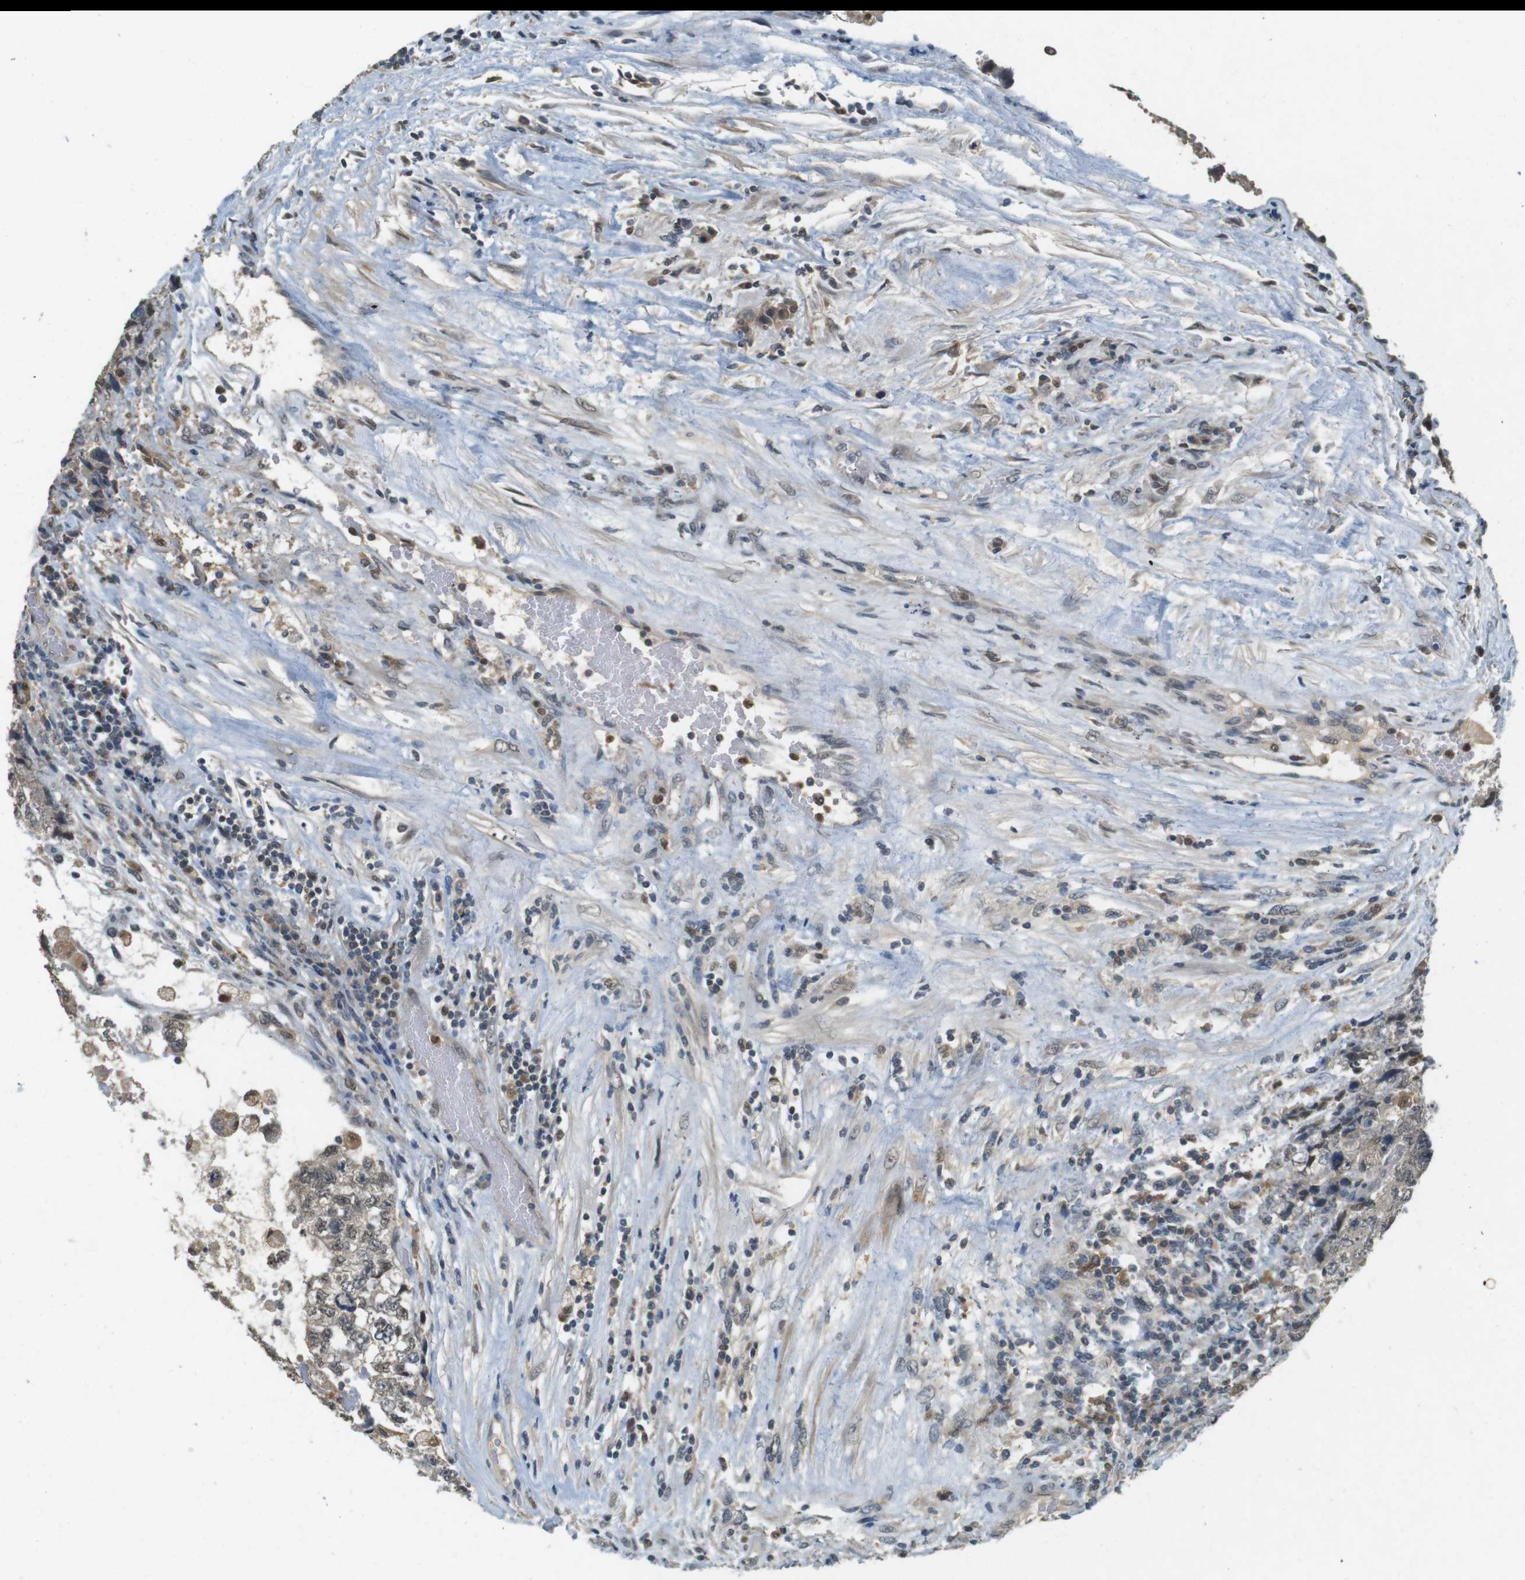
{"staining": {"intensity": "weak", "quantity": "<25%", "location": "nuclear"}, "tissue": "testis cancer", "cell_type": "Tumor cells", "image_type": "cancer", "snomed": [{"axis": "morphology", "description": "Carcinoma, Embryonal, NOS"}, {"axis": "topography", "description": "Testis"}], "caption": "Testis embryonal carcinoma was stained to show a protein in brown. There is no significant expression in tumor cells.", "gene": "CDK14", "patient": {"sex": "male", "age": 36}}